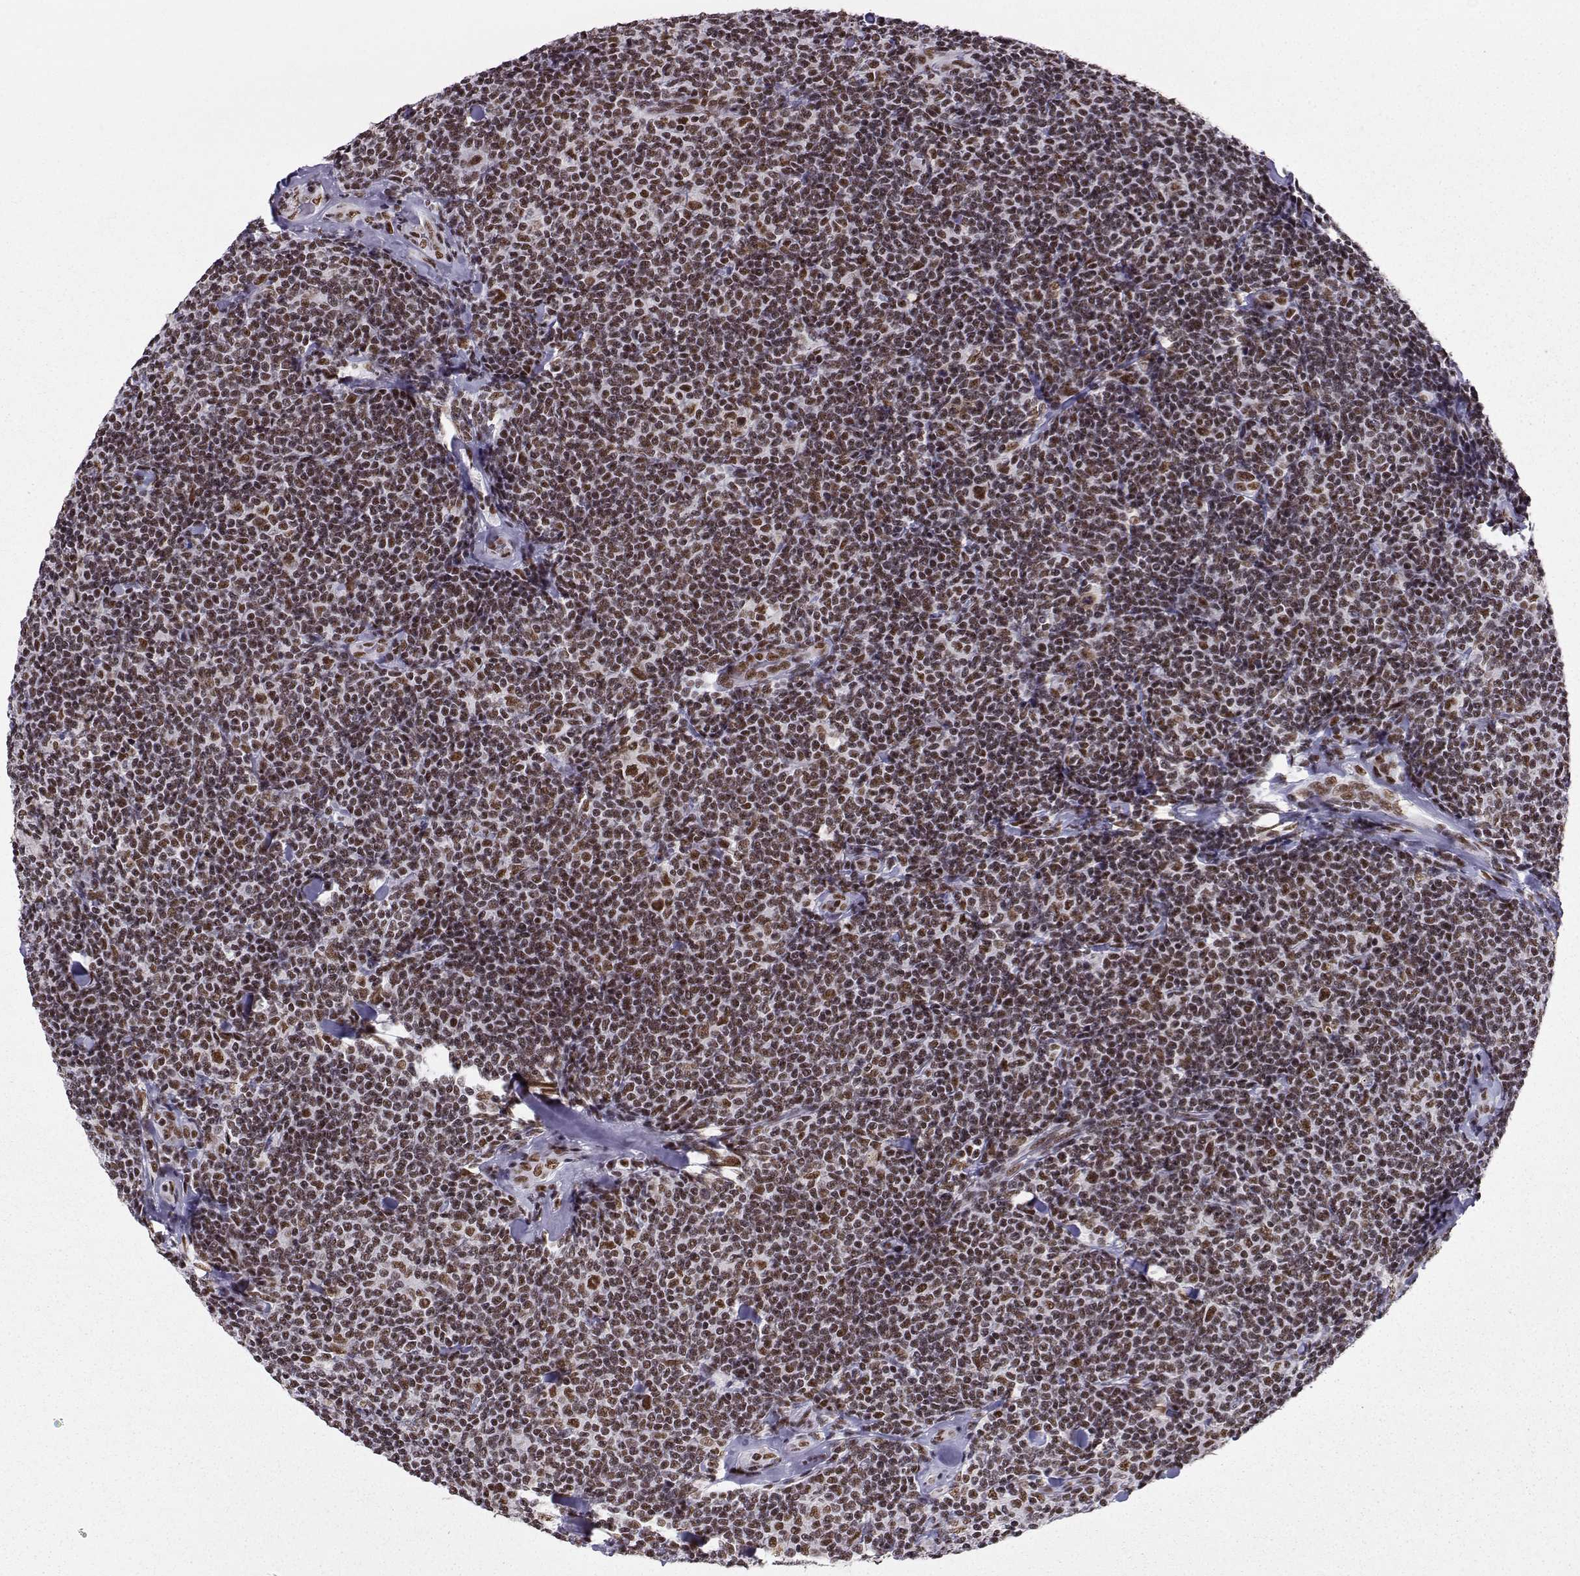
{"staining": {"intensity": "weak", "quantity": "25%-75%", "location": "nuclear"}, "tissue": "lymphoma", "cell_type": "Tumor cells", "image_type": "cancer", "snomed": [{"axis": "morphology", "description": "Malignant lymphoma, non-Hodgkin's type, Low grade"}, {"axis": "topography", "description": "Lymph node"}], "caption": "Weak nuclear protein expression is present in about 25%-75% of tumor cells in low-grade malignant lymphoma, non-Hodgkin's type.", "gene": "SNRPB2", "patient": {"sex": "female", "age": 56}}